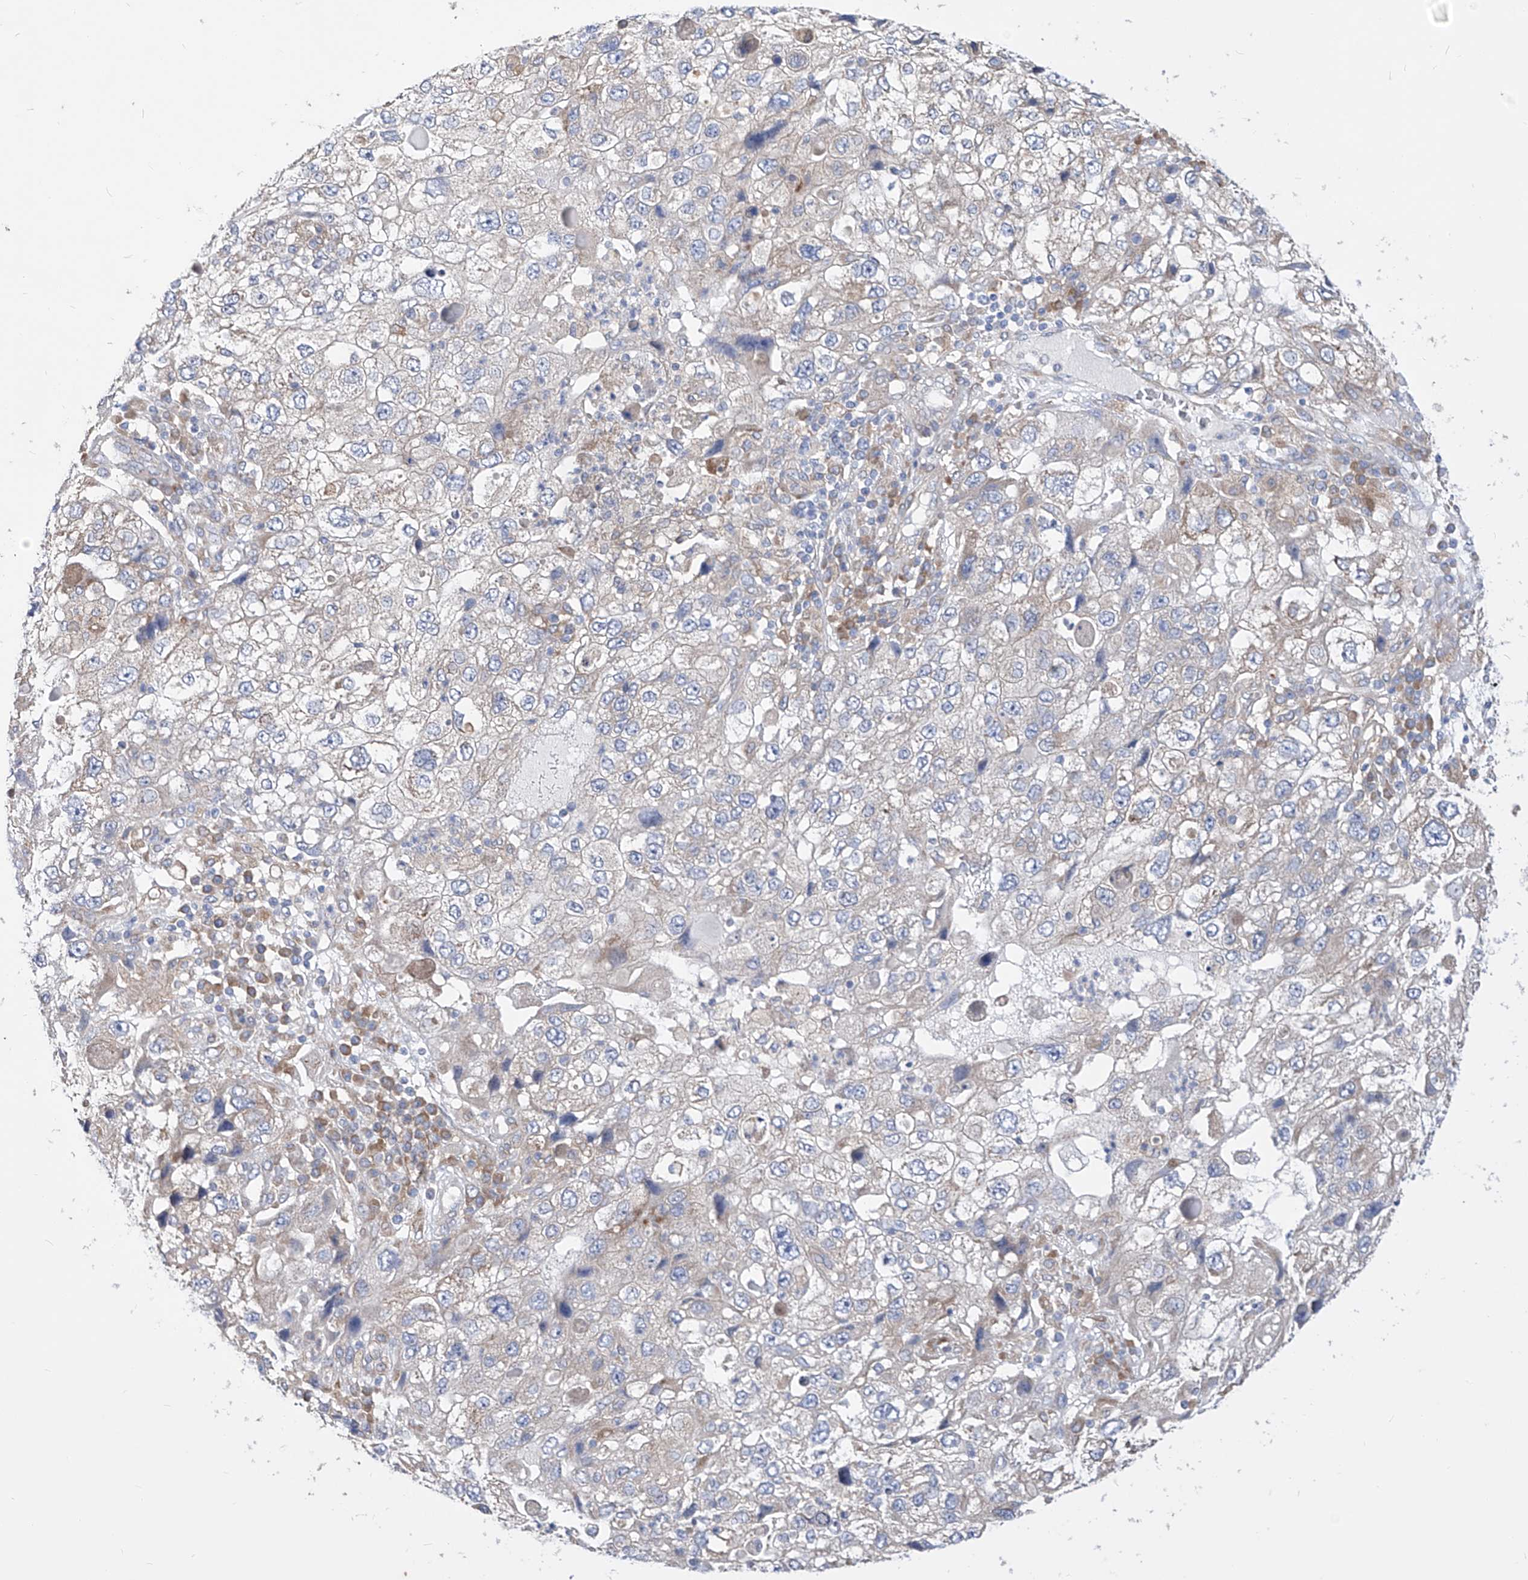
{"staining": {"intensity": "negative", "quantity": "none", "location": "none"}, "tissue": "endometrial cancer", "cell_type": "Tumor cells", "image_type": "cancer", "snomed": [{"axis": "morphology", "description": "Adenocarcinoma, NOS"}, {"axis": "topography", "description": "Endometrium"}], "caption": "Endometrial adenocarcinoma was stained to show a protein in brown. There is no significant staining in tumor cells.", "gene": "UFL1", "patient": {"sex": "female", "age": 49}}